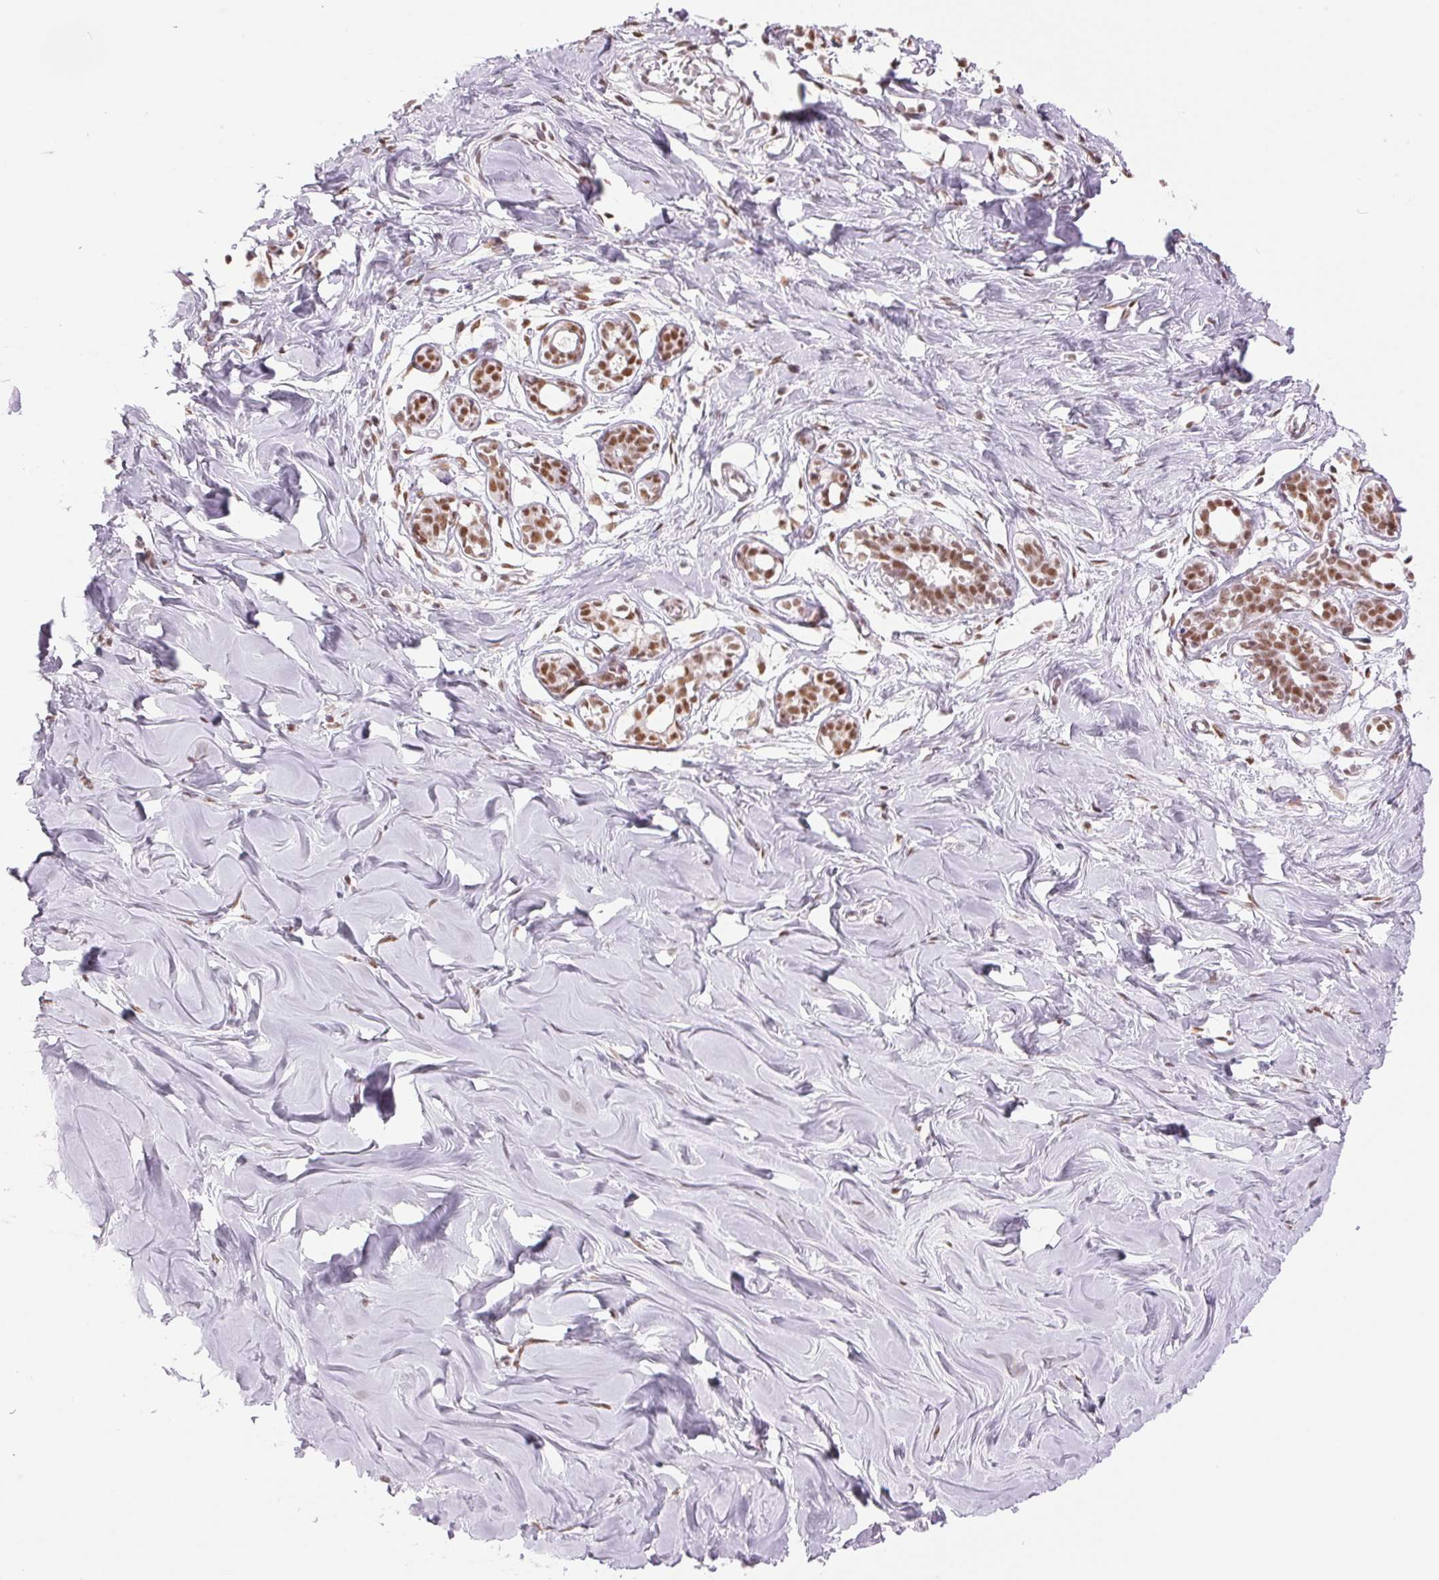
{"staining": {"intensity": "moderate", "quantity": "25%-75%", "location": "nuclear"}, "tissue": "breast", "cell_type": "Adipocytes", "image_type": "normal", "snomed": [{"axis": "morphology", "description": "Normal tissue, NOS"}, {"axis": "topography", "description": "Breast"}], "caption": "DAB (3,3'-diaminobenzidine) immunohistochemical staining of normal human breast demonstrates moderate nuclear protein staining in about 25%-75% of adipocytes. Using DAB (brown) and hematoxylin (blue) stains, captured at high magnification using brightfield microscopy.", "gene": "ZFR2", "patient": {"sex": "female", "age": 27}}